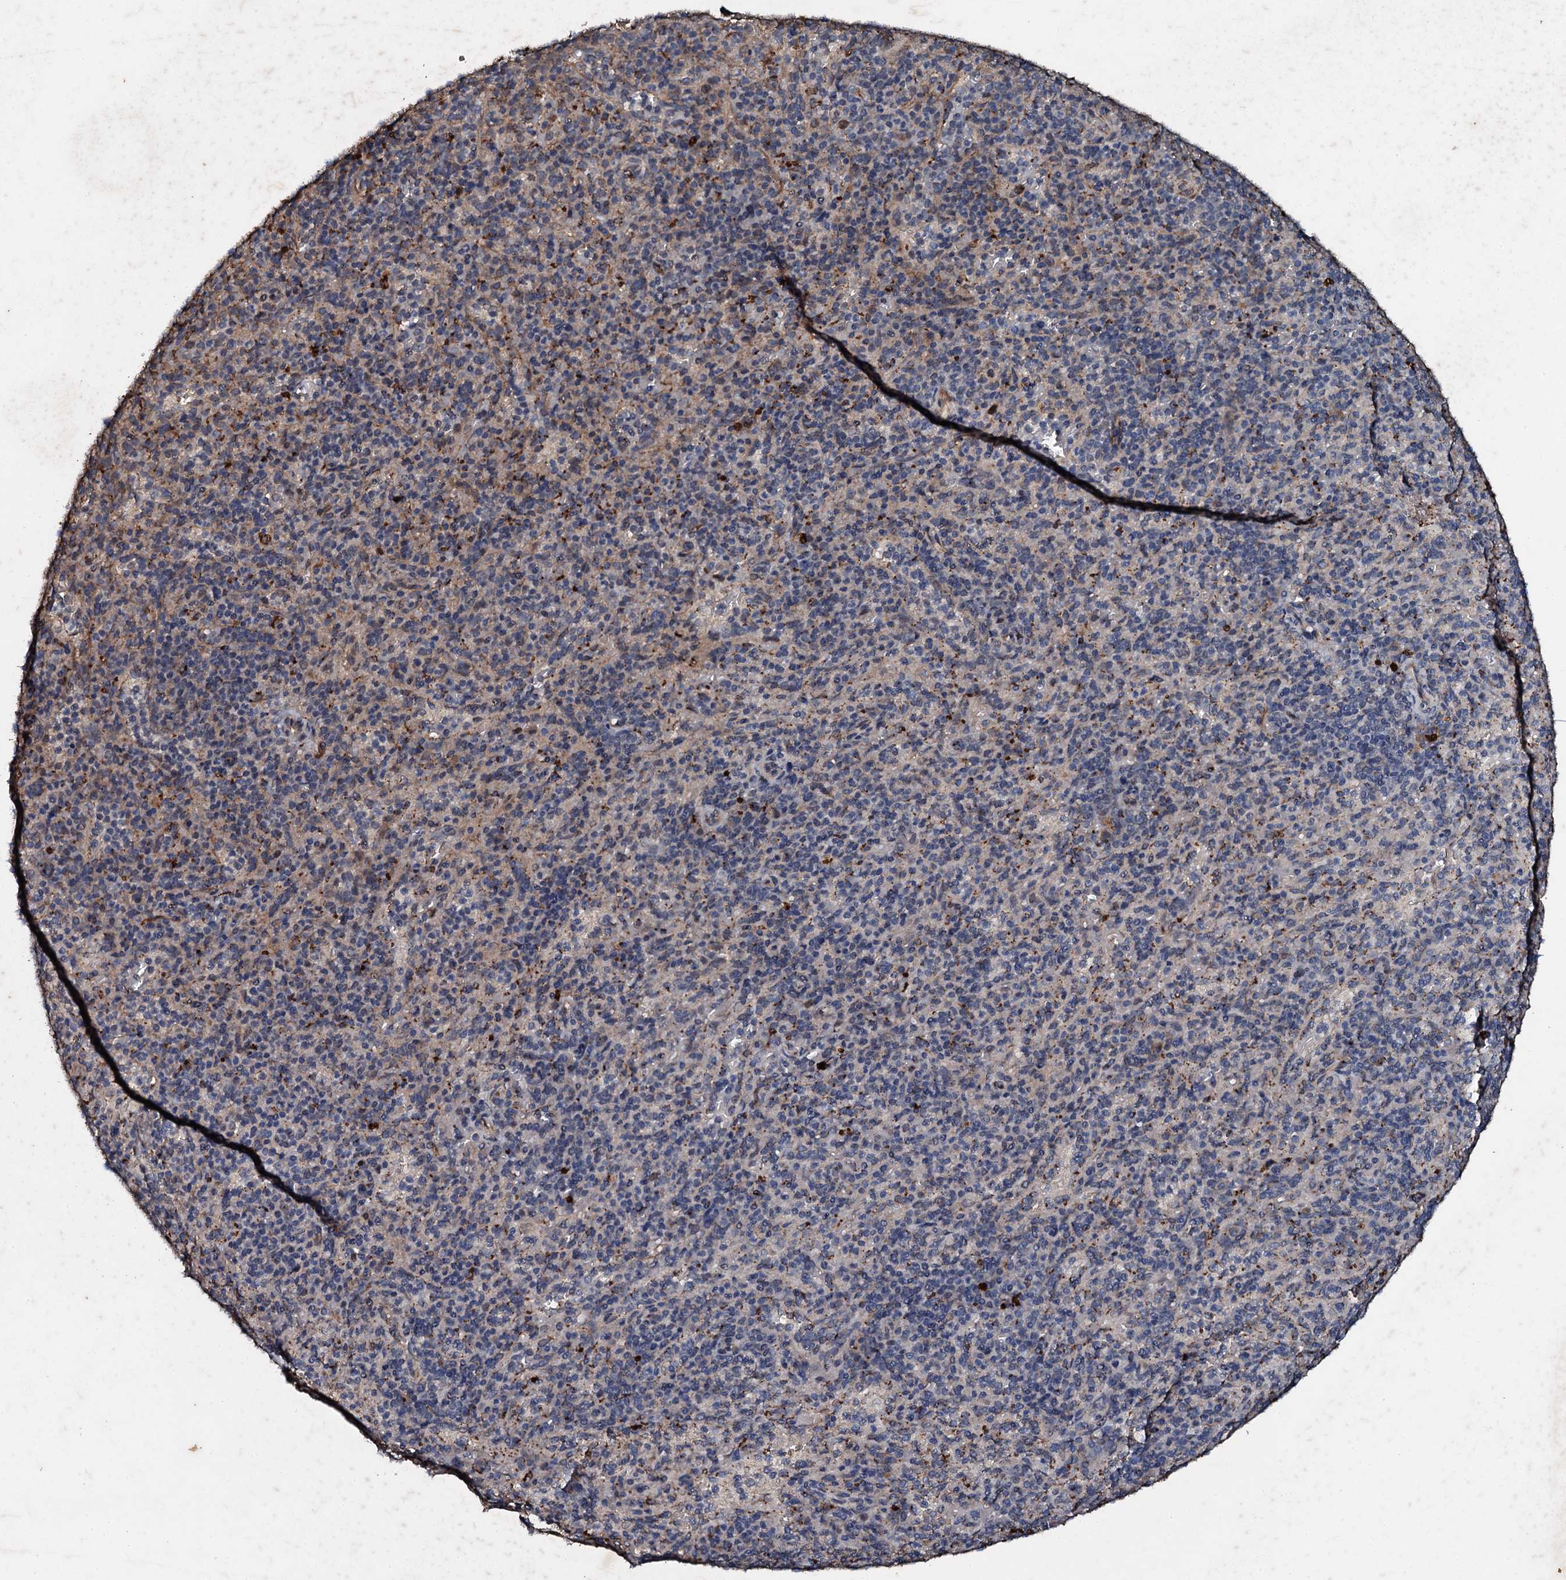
{"staining": {"intensity": "negative", "quantity": "none", "location": "none"}, "tissue": "spleen", "cell_type": "Cells in red pulp", "image_type": "normal", "snomed": [{"axis": "morphology", "description": "Normal tissue, NOS"}, {"axis": "topography", "description": "Spleen"}], "caption": "The micrograph shows no significant expression in cells in red pulp of spleen. (Stains: DAB IHC with hematoxylin counter stain, Microscopy: brightfield microscopy at high magnification).", "gene": "ADAMTS10", "patient": {"sex": "male", "age": 82}}